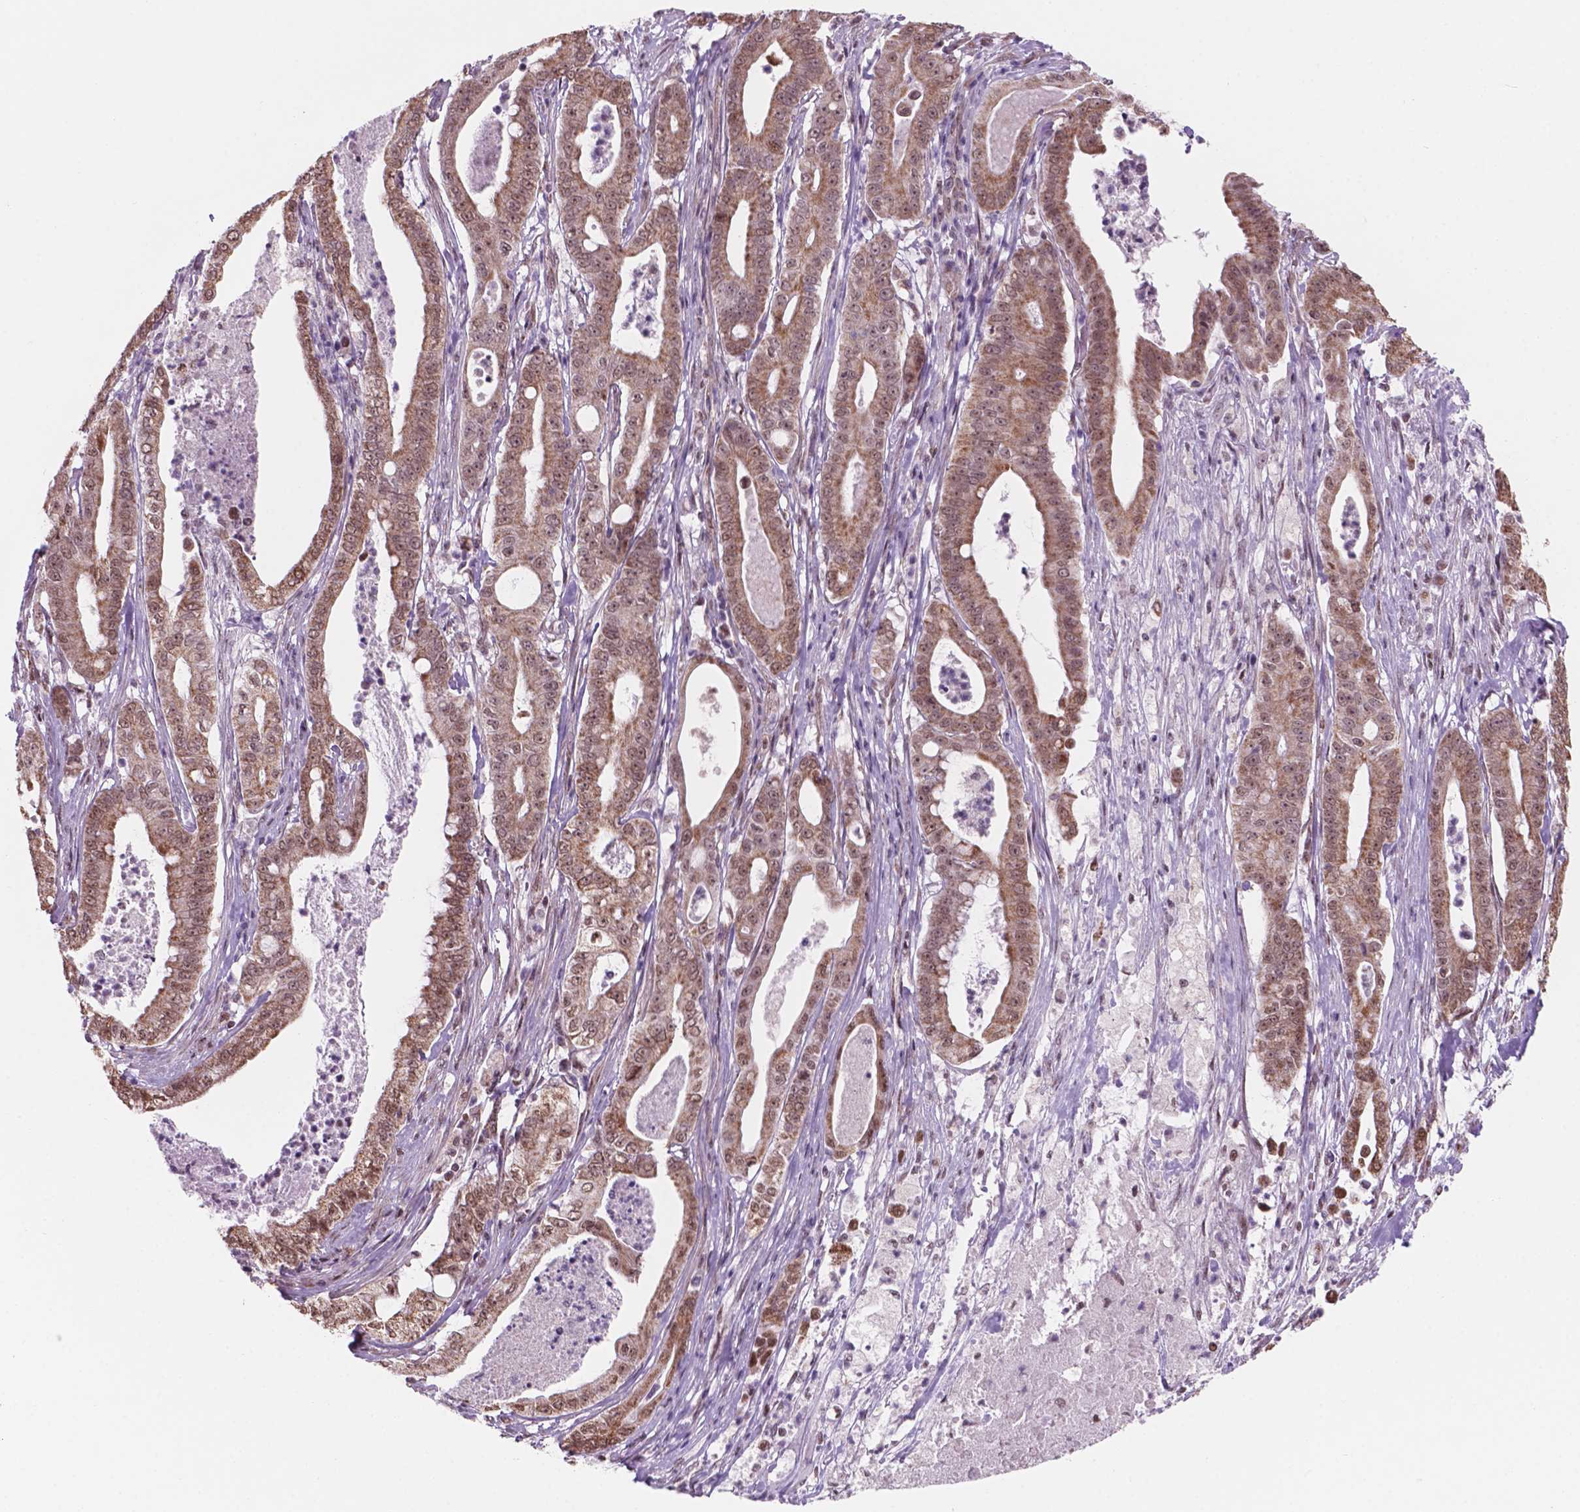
{"staining": {"intensity": "moderate", "quantity": ">75%", "location": "cytoplasmic/membranous,nuclear"}, "tissue": "pancreatic cancer", "cell_type": "Tumor cells", "image_type": "cancer", "snomed": [{"axis": "morphology", "description": "Adenocarcinoma, NOS"}, {"axis": "topography", "description": "Pancreas"}], "caption": "Tumor cells show medium levels of moderate cytoplasmic/membranous and nuclear expression in about >75% of cells in pancreatic cancer.", "gene": "NDUFA10", "patient": {"sex": "male", "age": 71}}